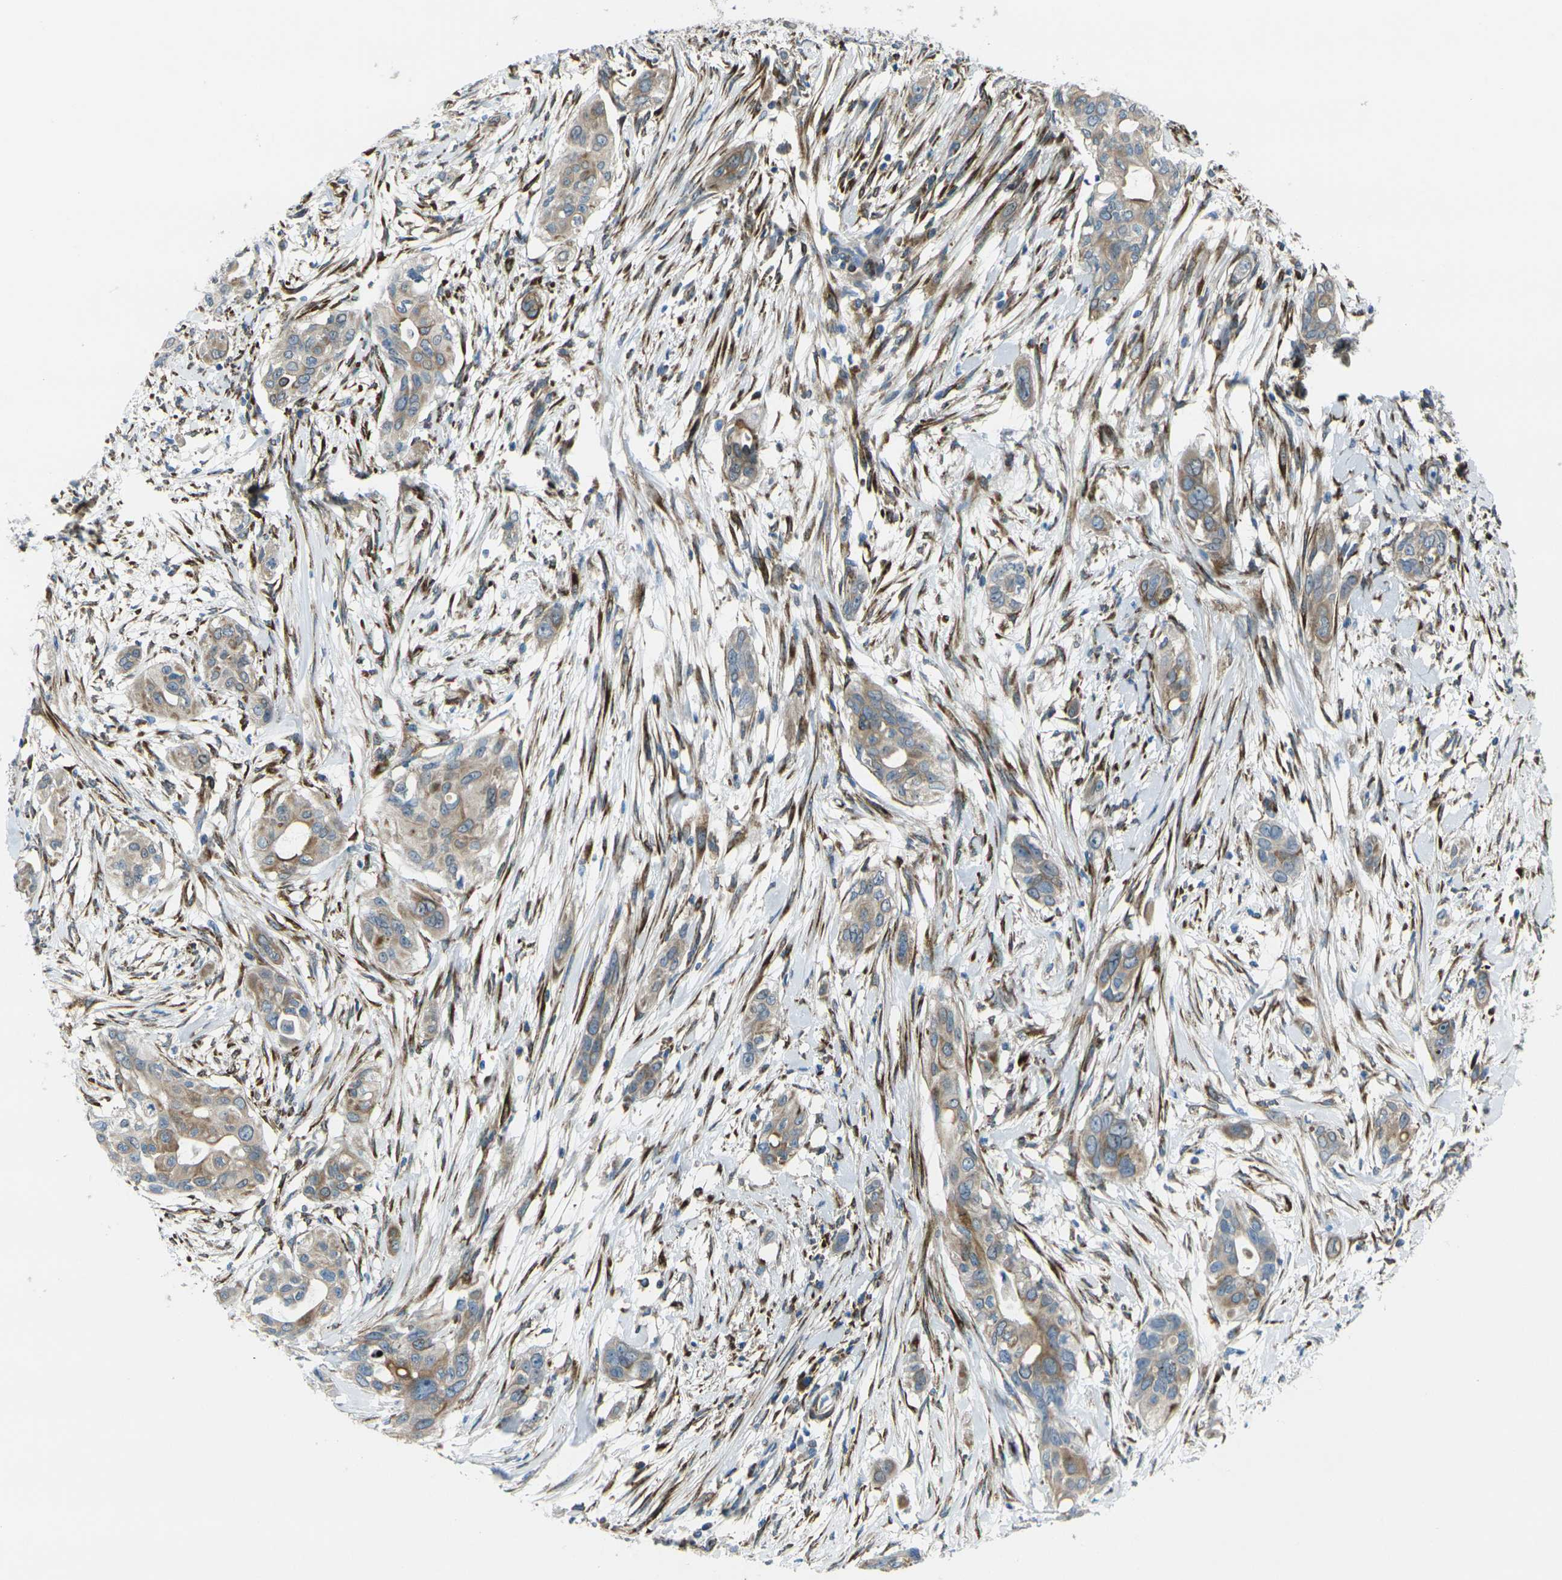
{"staining": {"intensity": "weak", "quantity": ">75%", "location": "cytoplasmic/membranous"}, "tissue": "pancreatic cancer", "cell_type": "Tumor cells", "image_type": "cancer", "snomed": [{"axis": "morphology", "description": "Adenocarcinoma, NOS"}, {"axis": "topography", "description": "Pancreas"}], "caption": "Pancreatic adenocarcinoma tissue shows weak cytoplasmic/membranous positivity in about >75% of tumor cells Nuclei are stained in blue.", "gene": "CELSR2", "patient": {"sex": "female", "age": 60}}